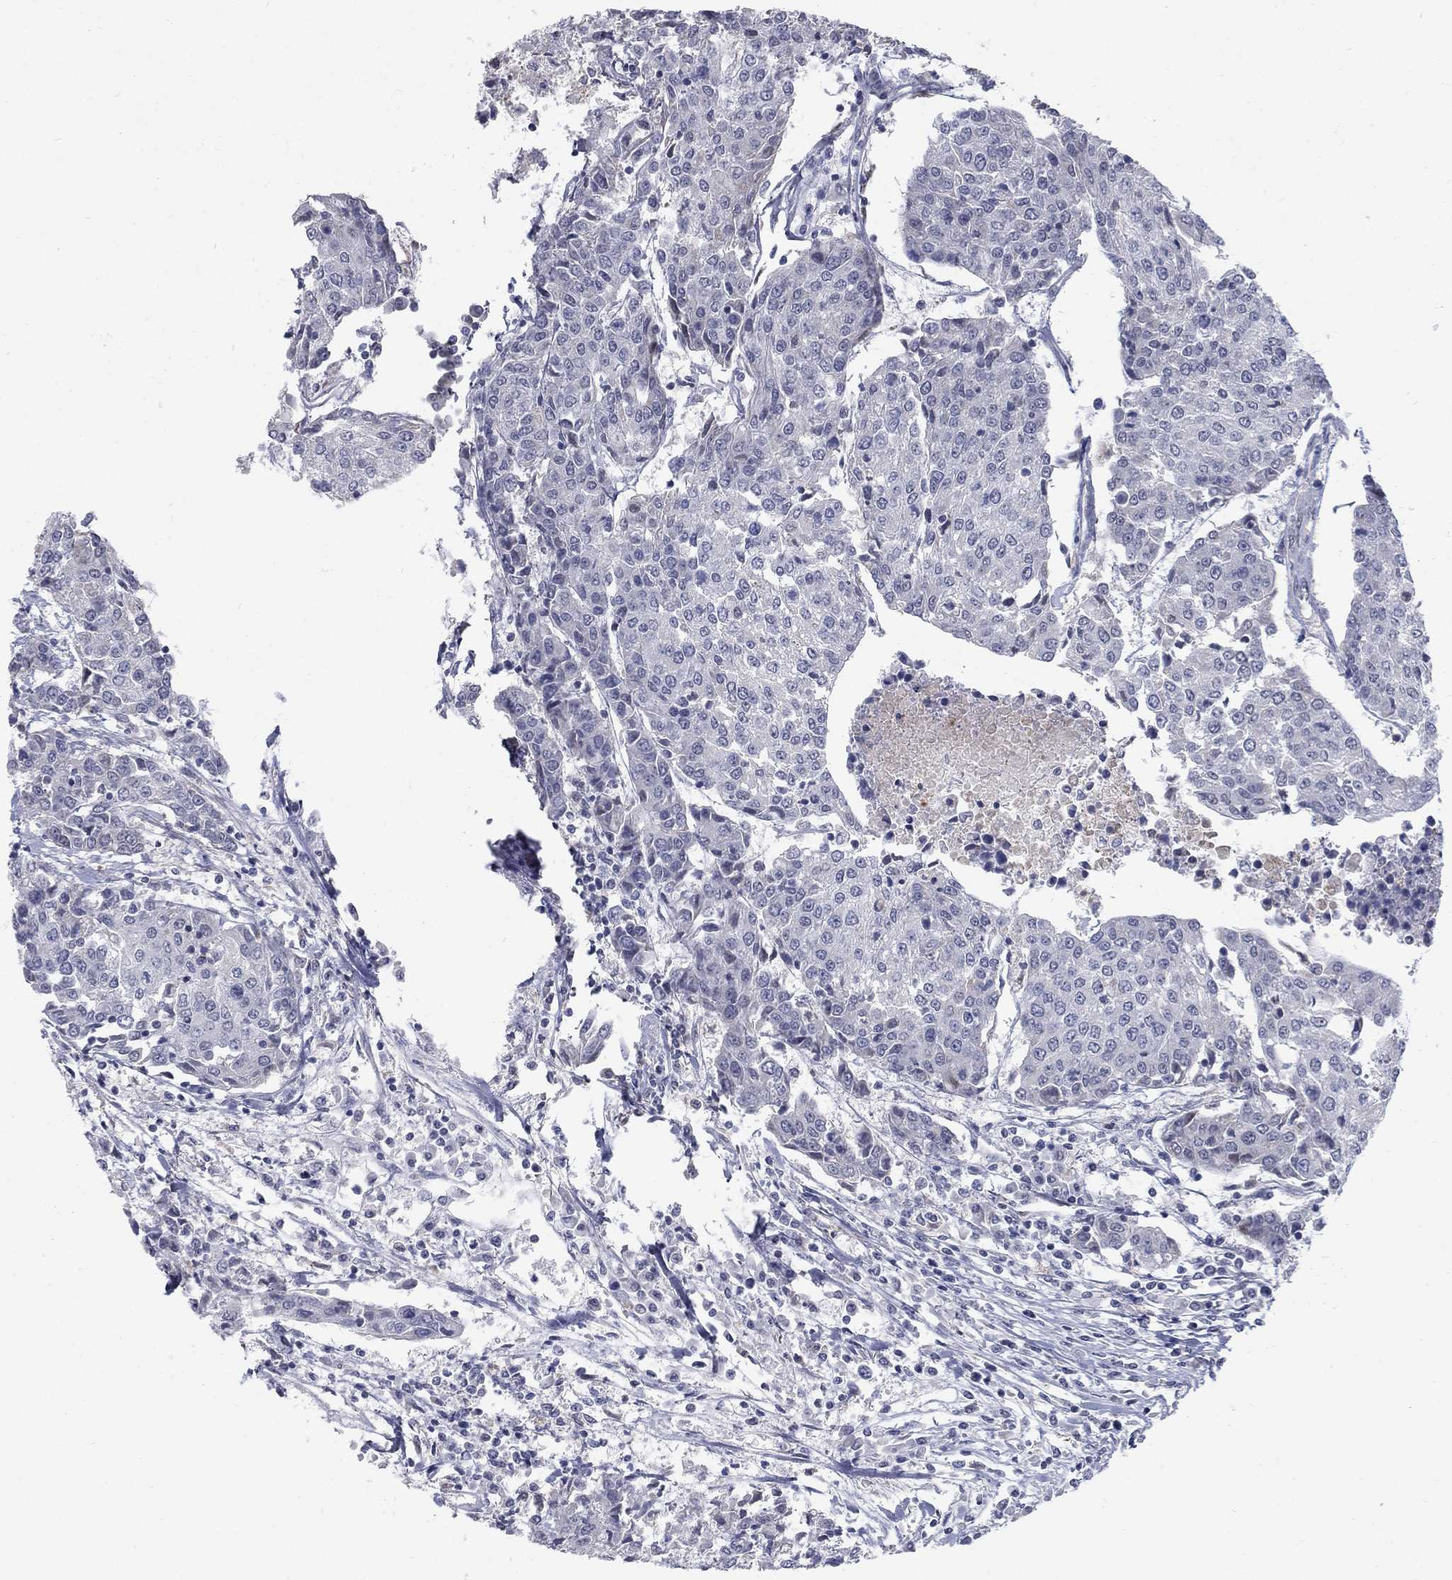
{"staining": {"intensity": "negative", "quantity": "none", "location": "none"}, "tissue": "urothelial cancer", "cell_type": "Tumor cells", "image_type": "cancer", "snomed": [{"axis": "morphology", "description": "Urothelial carcinoma, High grade"}, {"axis": "topography", "description": "Urinary bladder"}], "caption": "IHC of human urothelial carcinoma (high-grade) displays no expression in tumor cells.", "gene": "GCFC2", "patient": {"sex": "female", "age": 85}}